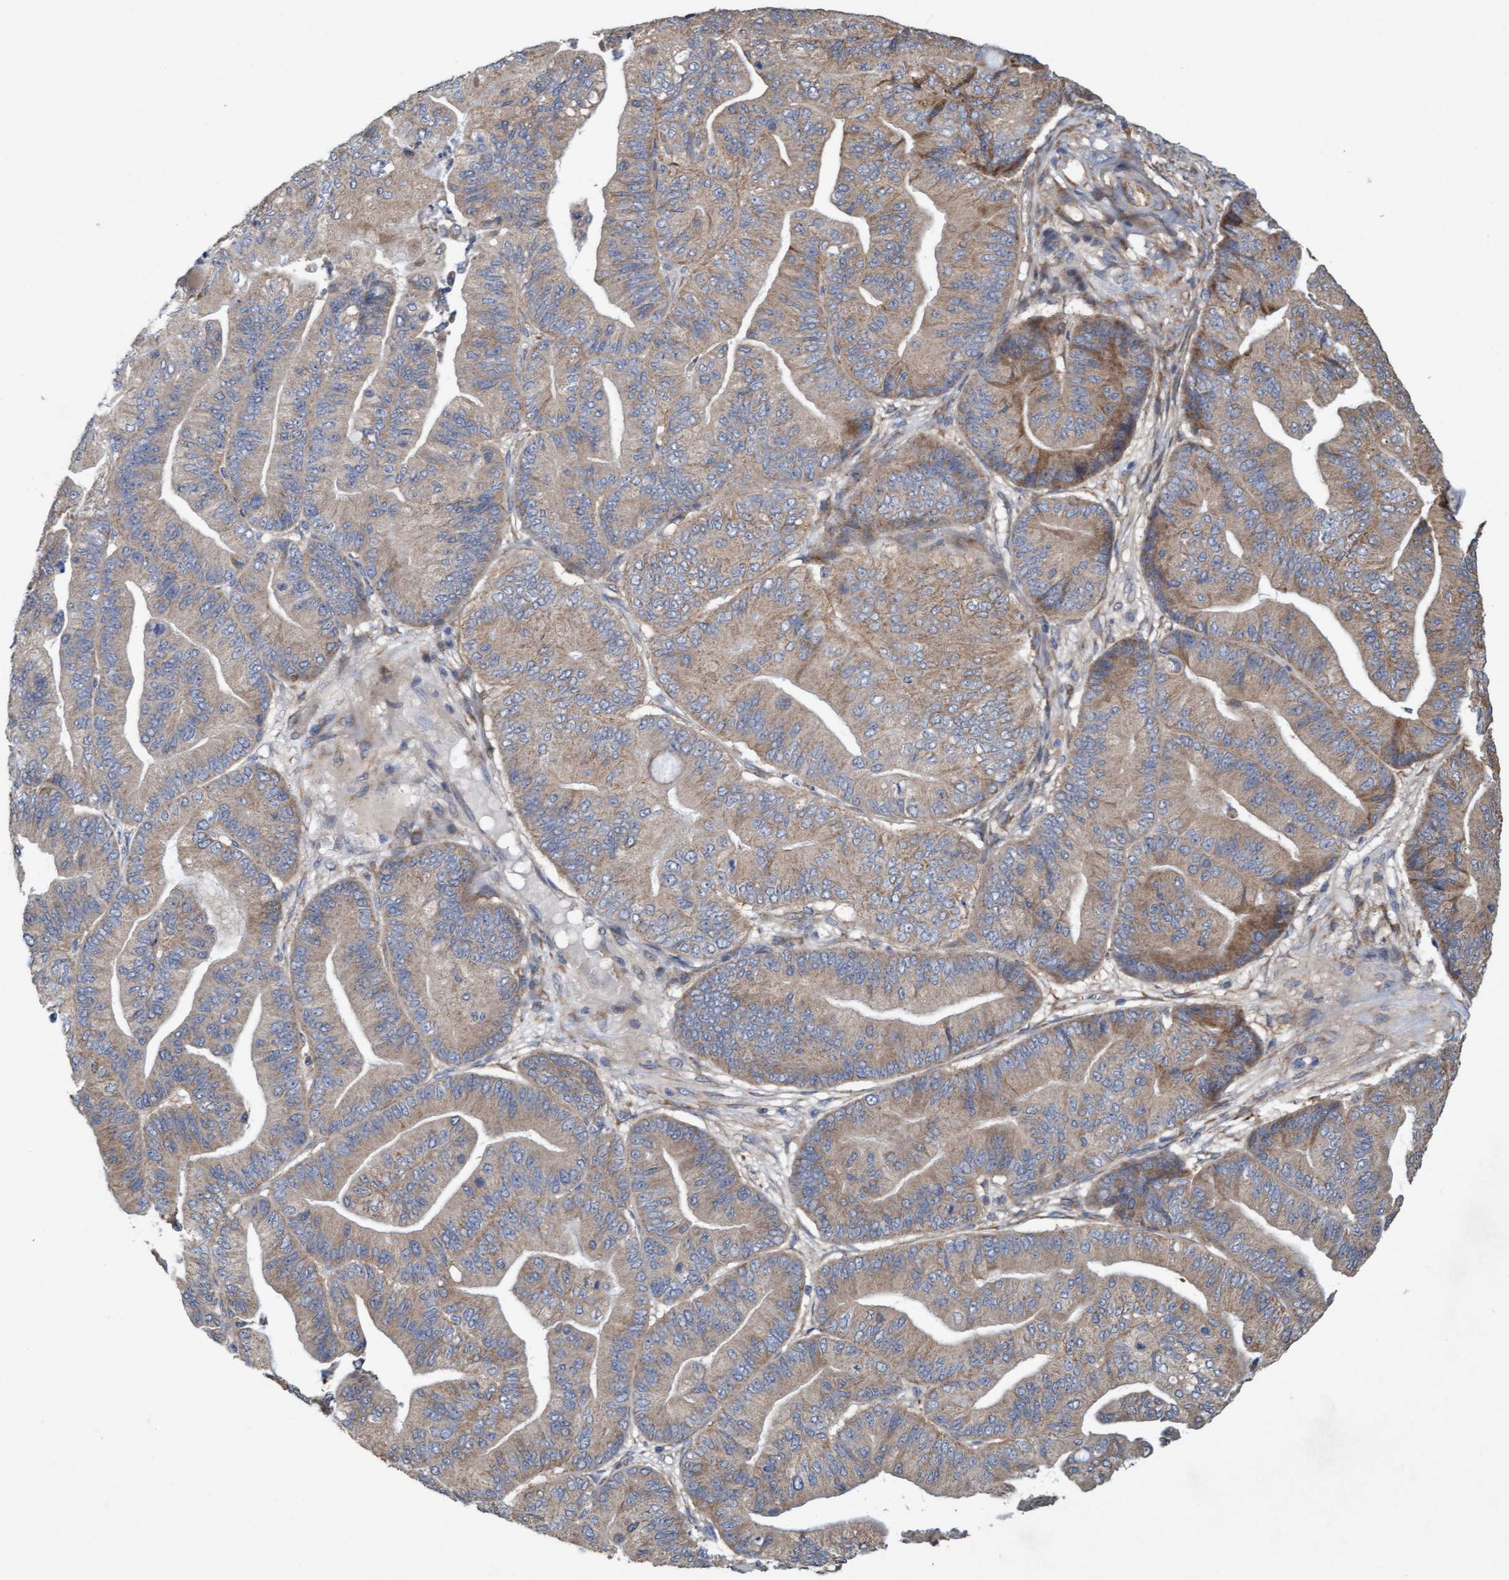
{"staining": {"intensity": "moderate", "quantity": "25%-75%", "location": "cytoplasmic/membranous"}, "tissue": "ovarian cancer", "cell_type": "Tumor cells", "image_type": "cancer", "snomed": [{"axis": "morphology", "description": "Cystadenocarcinoma, mucinous, NOS"}, {"axis": "topography", "description": "Ovary"}], "caption": "This photomicrograph demonstrates IHC staining of ovarian cancer, with medium moderate cytoplasmic/membranous expression in about 25%-75% of tumor cells.", "gene": "DDHD2", "patient": {"sex": "female", "age": 61}}